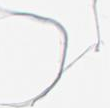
{"staining": {"intensity": "negative", "quantity": "none", "location": "none"}, "tissue": "adipose tissue", "cell_type": "Adipocytes", "image_type": "normal", "snomed": [{"axis": "morphology", "description": "Normal tissue, NOS"}, {"axis": "morphology", "description": "Duct carcinoma"}, {"axis": "topography", "description": "Breast"}, {"axis": "topography", "description": "Adipose tissue"}], "caption": "The histopathology image exhibits no significant staining in adipocytes of adipose tissue. The staining is performed using DAB (3,3'-diaminobenzidine) brown chromogen with nuclei counter-stained in using hematoxylin.", "gene": "BAD", "patient": {"sex": "female", "age": 37}}